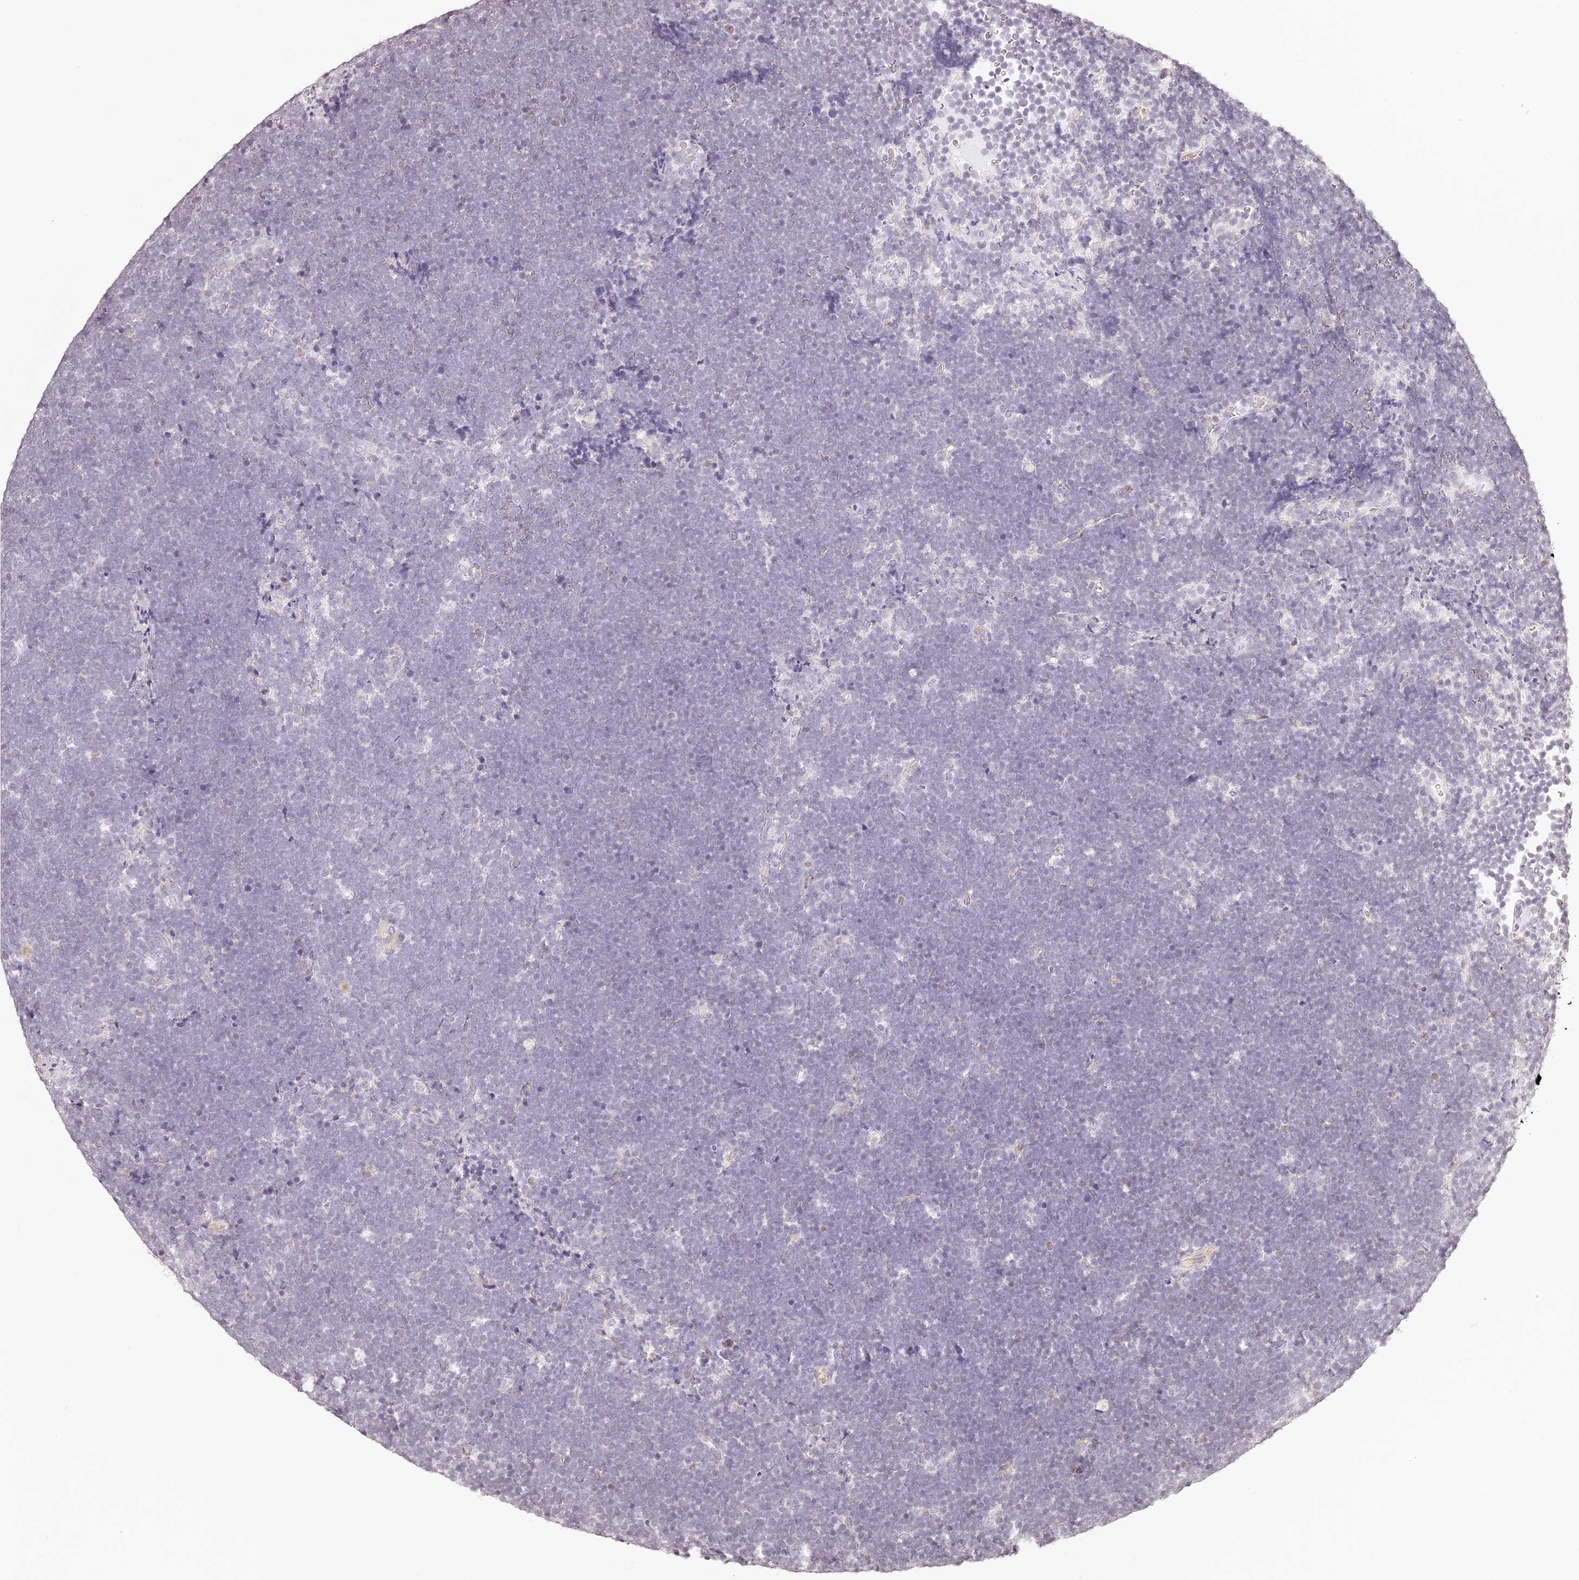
{"staining": {"intensity": "negative", "quantity": "none", "location": "none"}, "tissue": "lymphoma", "cell_type": "Tumor cells", "image_type": "cancer", "snomed": [{"axis": "morphology", "description": "Malignant lymphoma, non-Hodgkin's type, High grade"}, {"axis": "topography", "description": "Lymph node"}], "caption": "Immunohistochemistry (IHC) image of lymphoma stained for a protein (brown), which displays no staining in tumor cells.", "gene": "ELAPOR1", "patient": {"sex": "male", "age": 13}}